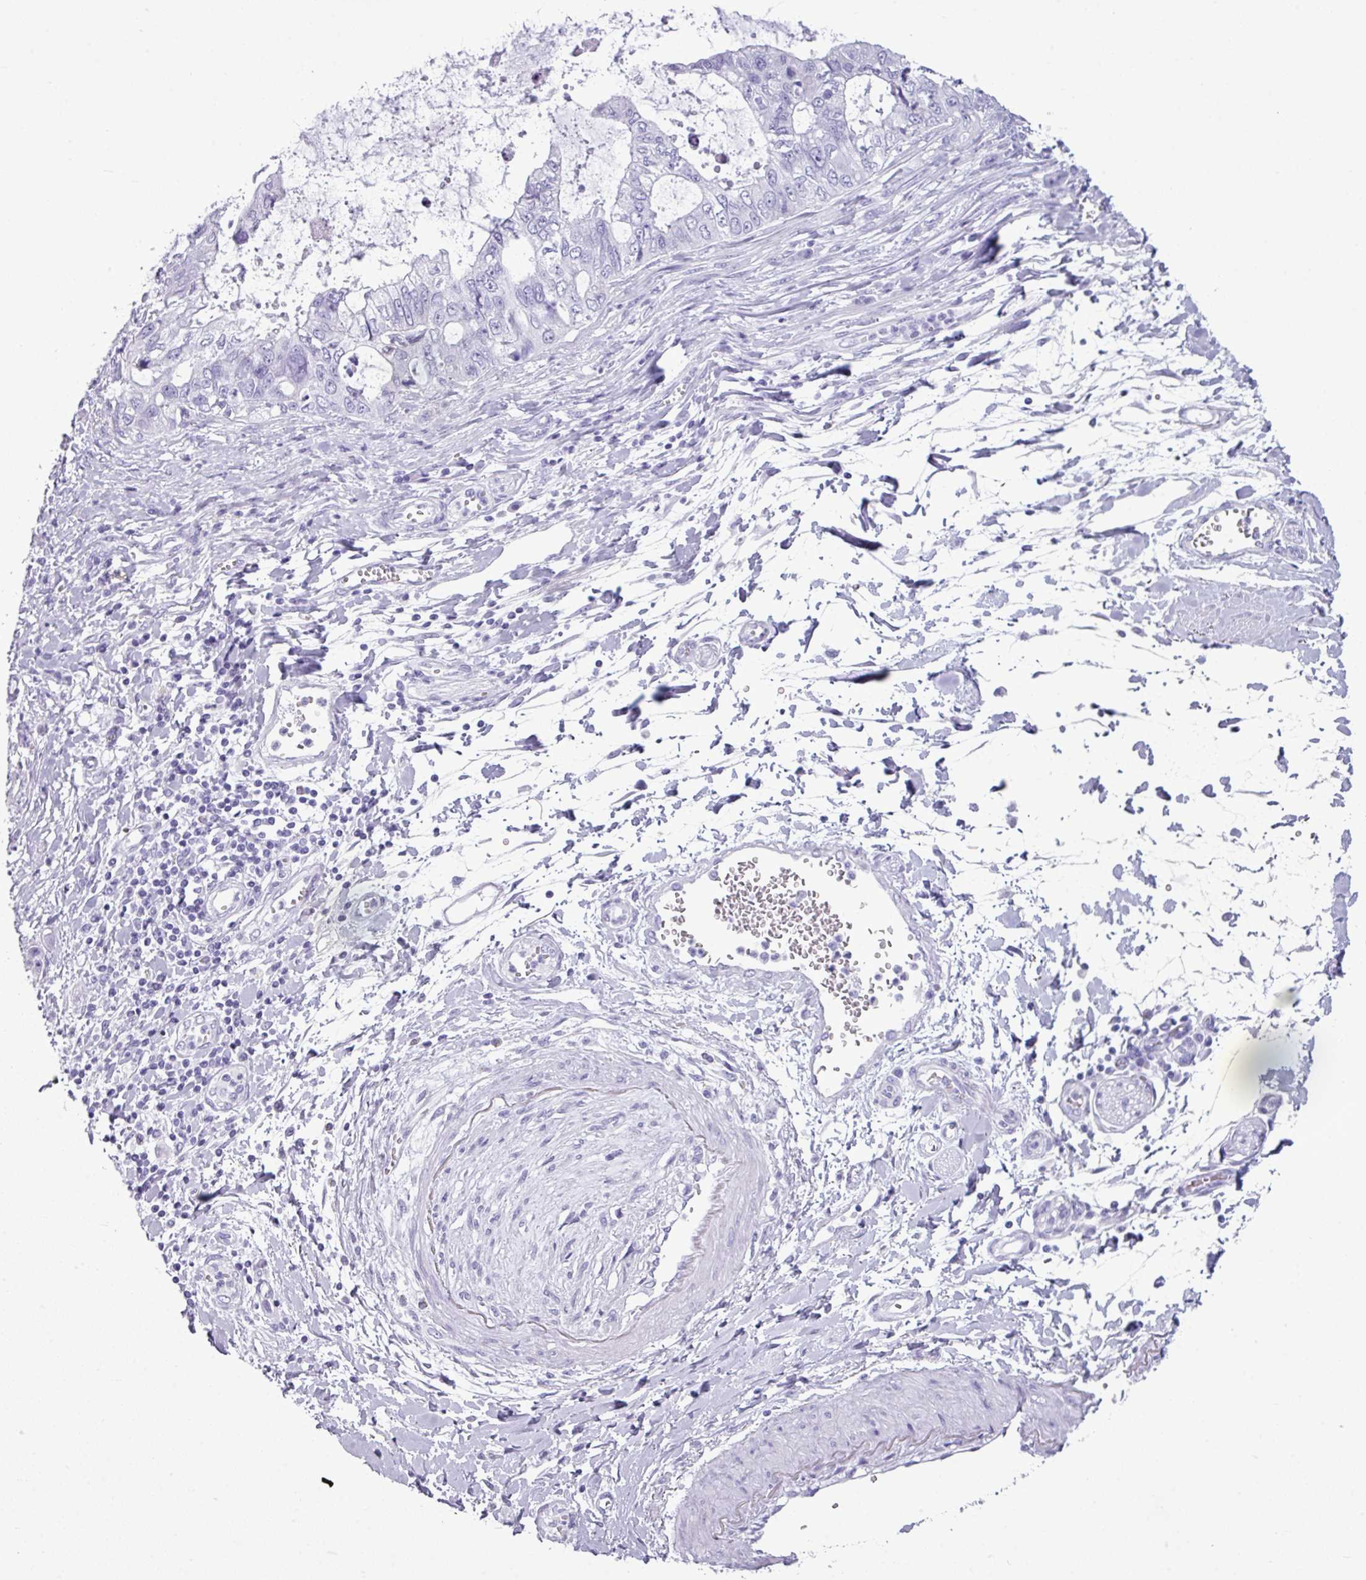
{"staining": {"intensity": "negative", "quantity": "none", "location": "none"}, "tissue": "stomach cancer", "cell_type": "Tumor cells", "image_type": "cancer", "snomed": [{"axis": "morphology", "description": "Adenocarcinoma, NOS"}, {"axis": "topography", "description": "Stomach, upper"}], "caption": "A histopathology image of stomach adenocarcinoma stained for a protein shows no brown staining in tumor cells. Brightfield microscopy of immunohistochemistry stained with DAB (3,3'-diaminobenzidine) (brown) and hematoxylin (blue), captured at high magnification.", "gene": "AMY1B", "patient": {"sex": "female", "age": 52}}